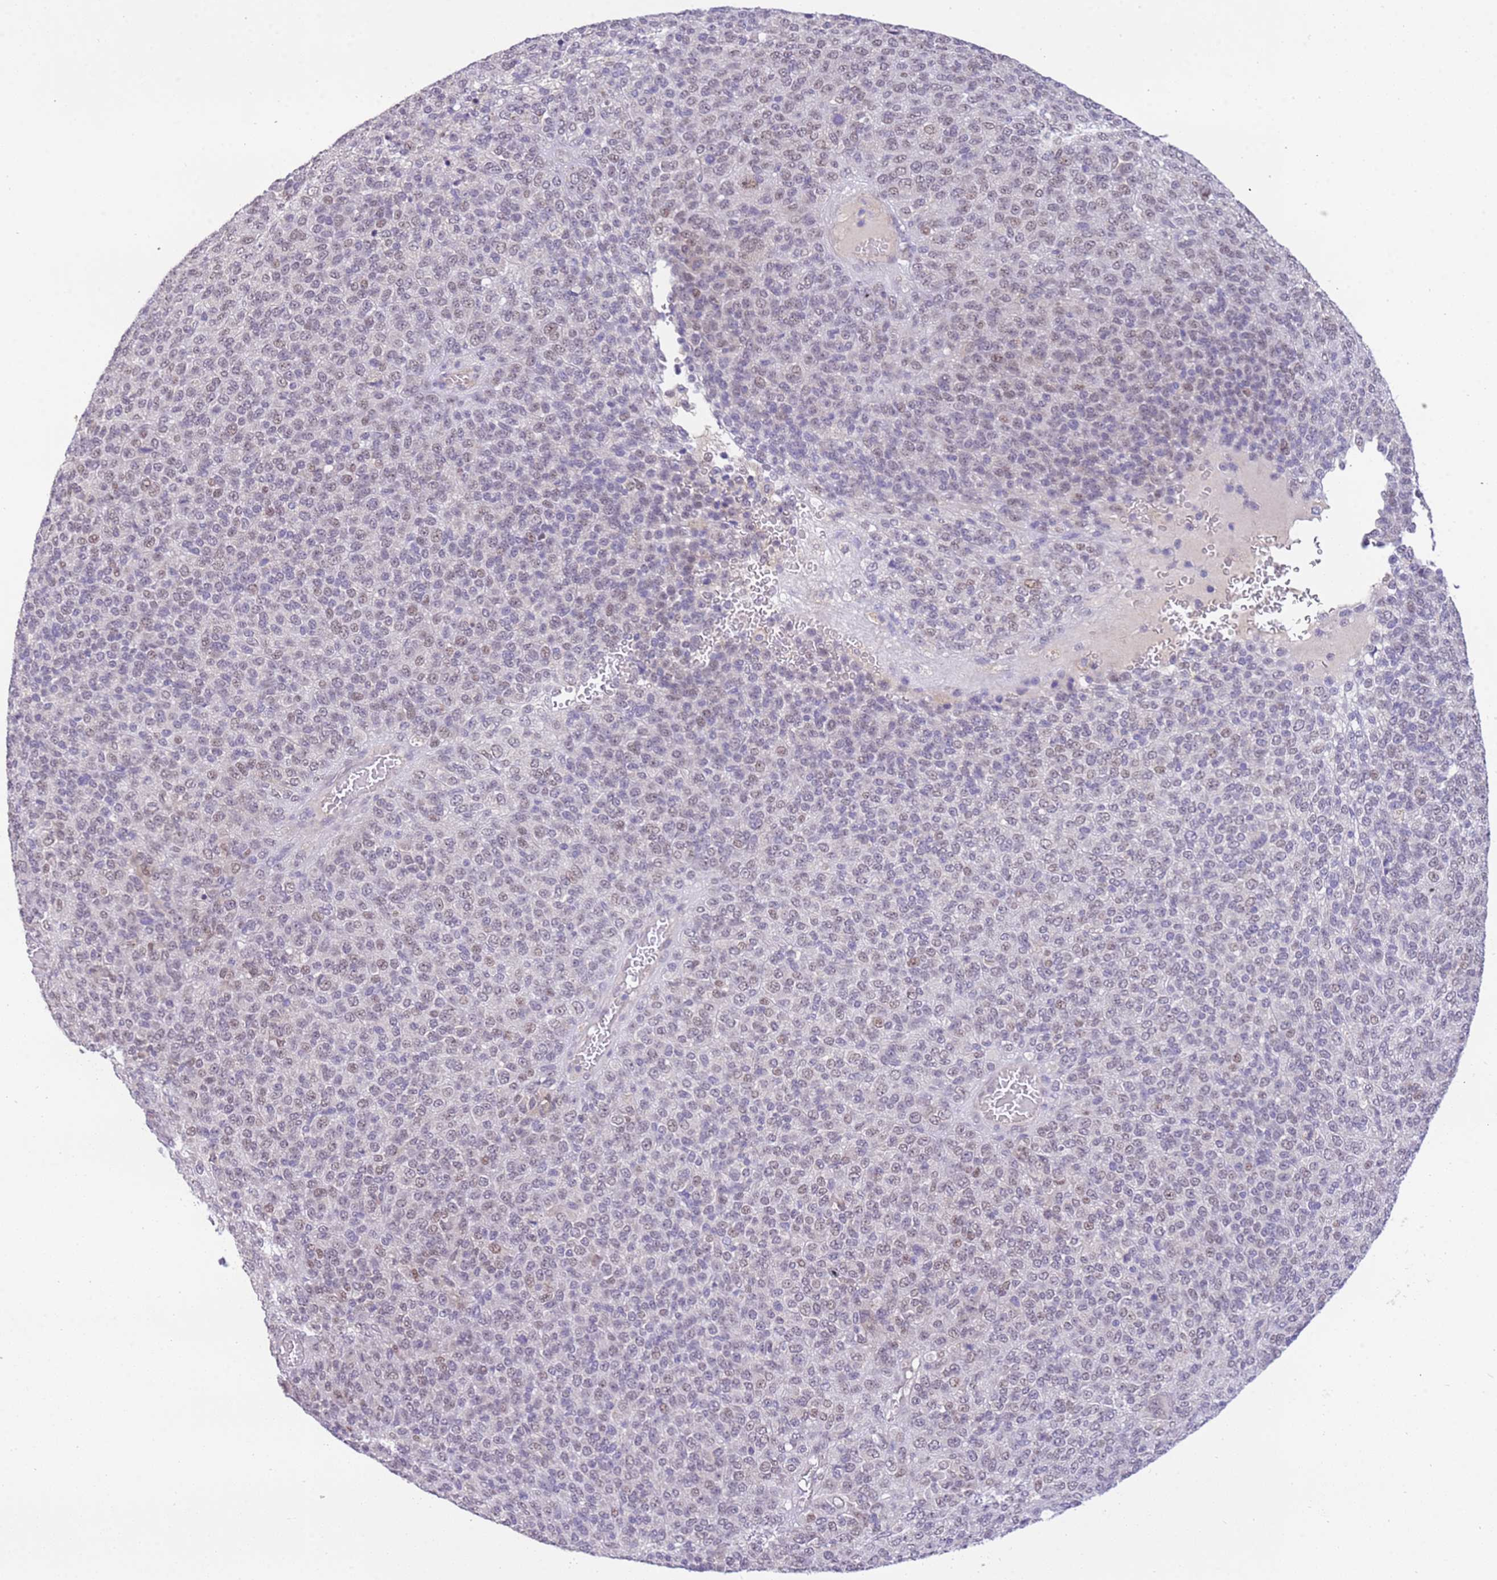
{"staining": {"intensity": "weak", "quantity": "25%-75%", "location": "nuclear"}, "tissue": "melanoma", "cell_type": "Tumor cells", "image_type": "cancer", "snomed": [{"axis": "morphology", "description": "Malignant melanoma, Metastatic site"}, {"axis": "topography", "description": "Brain"}], "caption": "Tumor cells demonstrate low levels of weak nuclear staining in approximately 25%-75% of cells in malignant melanoma (metastatic site).", "gene": "MAGEF1", "patient": {"sex": "female", "age": 56}}